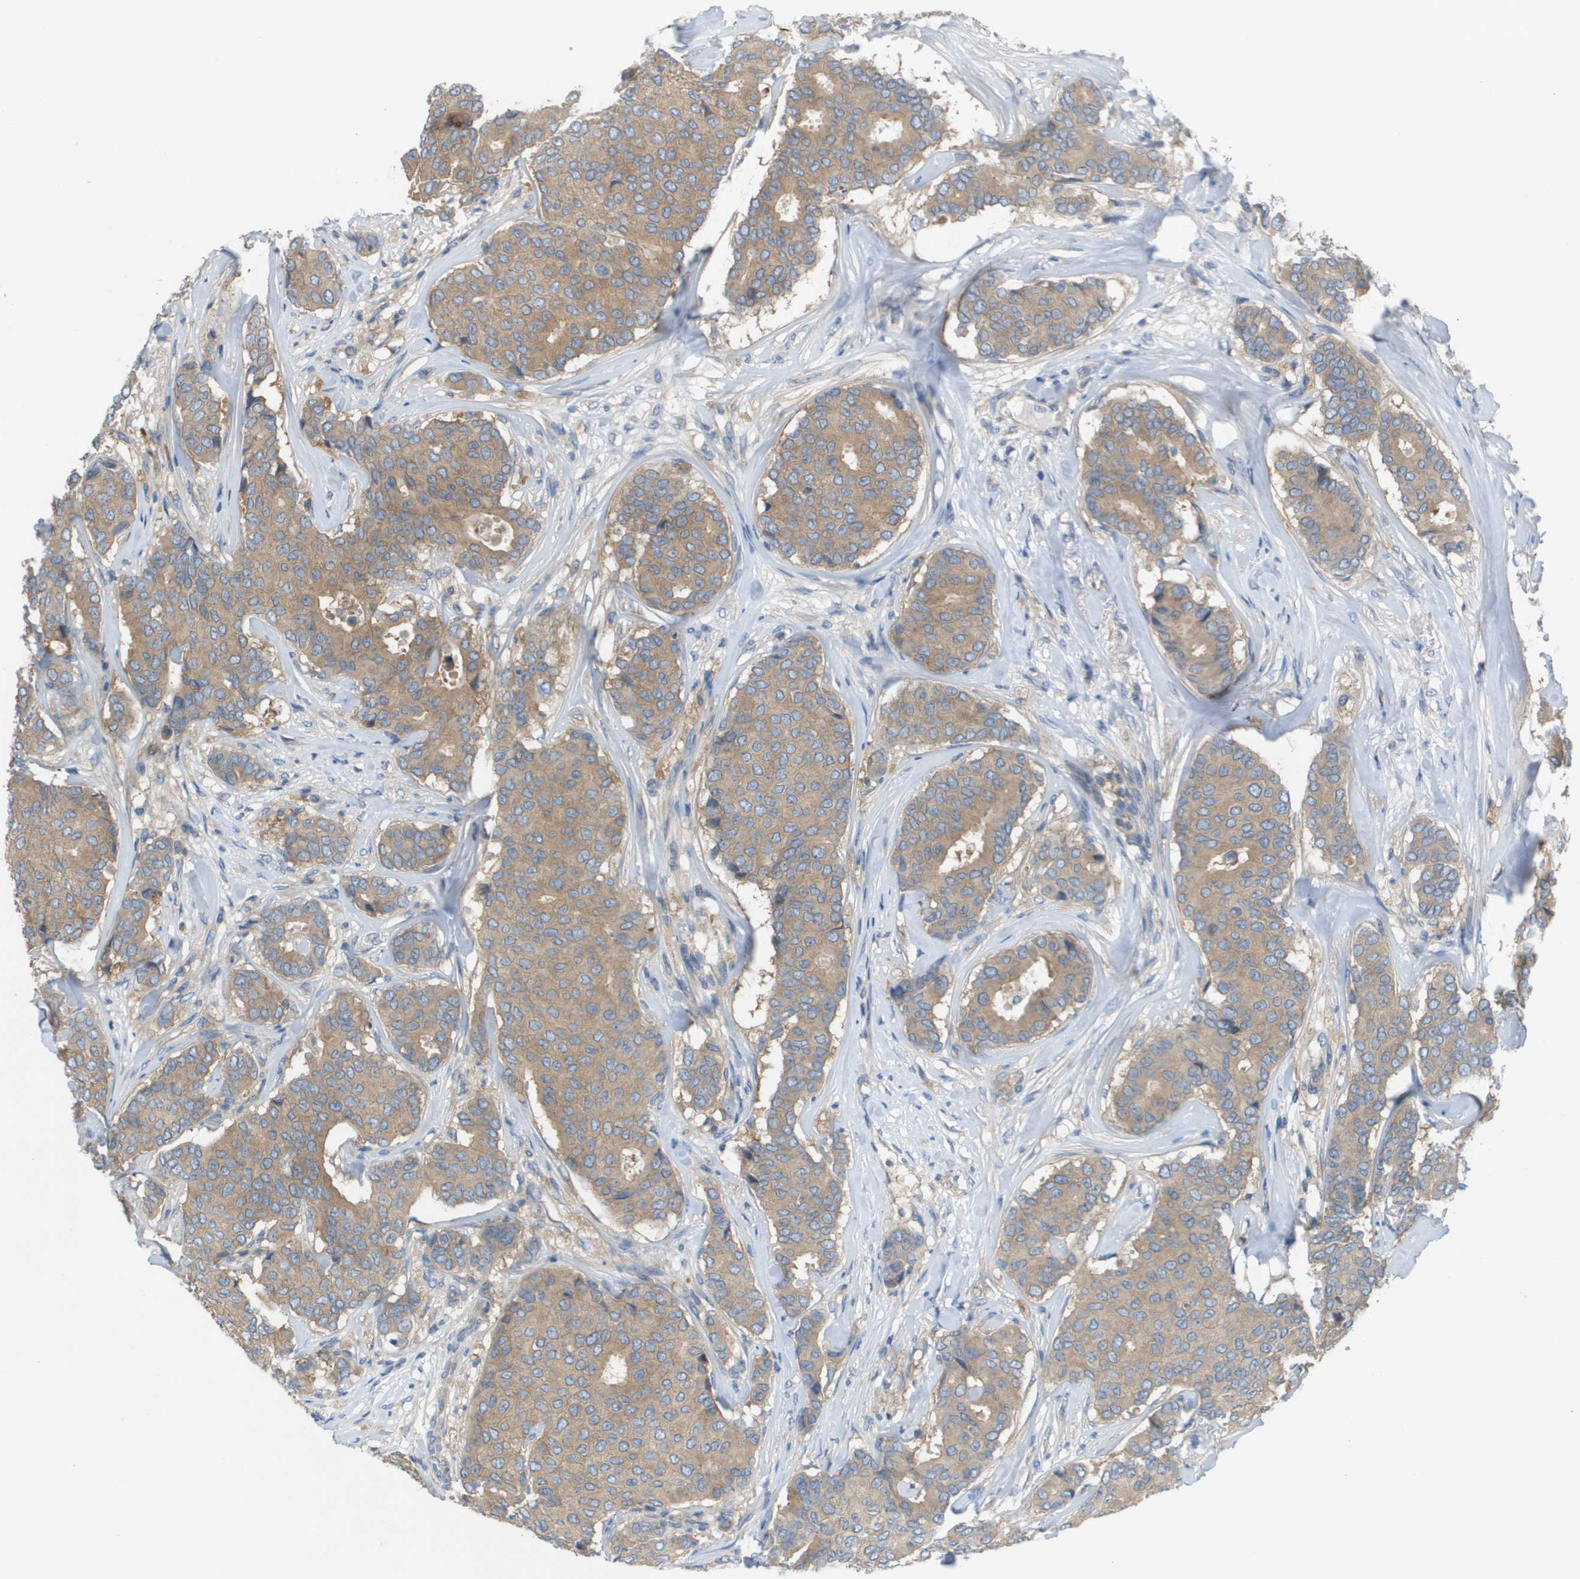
{"staining": {"intensity": "moderate", "quantity": ">75%", "location": "cytoplasmic/membranous"}, "tissue": "breast cancer", "cell_type": "Tumor cells", "image_type": "cancer", "snomed": [{"axis": "morphology", "description": "Duct carcinoma"}, {"axis": "topography", "description": "Breast"}], "caption": "IHC staining of invasive ductal carcinoma (breast), which exhibits medium levels of moderate cytoplasmic/membranous expression in approximately >75% of tumor cells indicating moderate cytoplasmic/membranous protein expression. The staining was performed using DAB (3,3'-diaminobenzidine) (brown) for protein detection and nuclei were counterstained in hematoxylin (blue).", "gene": "UBA5", "patient": {"sex": "female", "age": 75}}